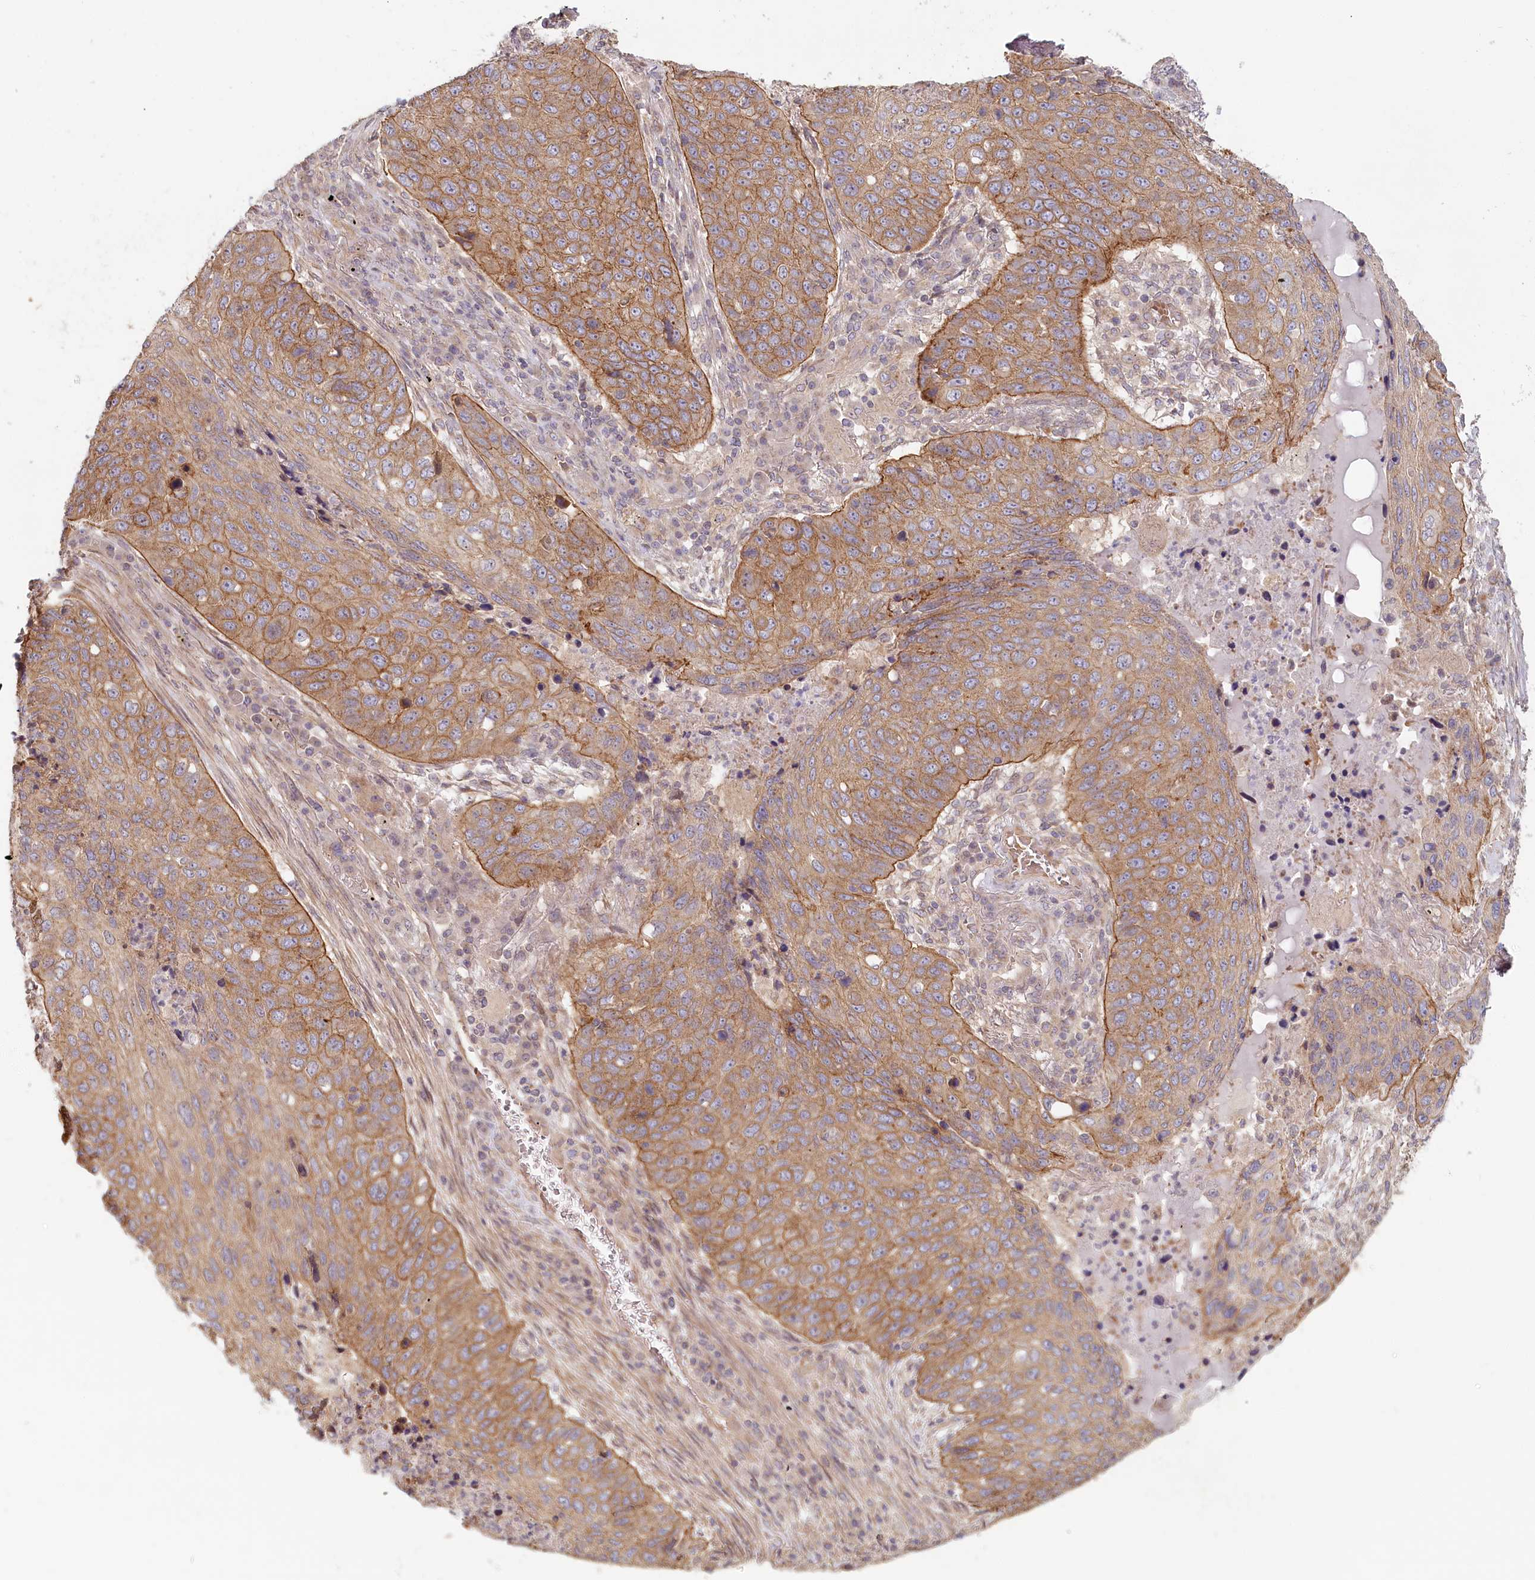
{"staining": {"intensity": "moderate", "quantity": ">75%", "location": "cytoplasmic/membranous"}, "tissue": "lung cancer", "cell_type": "Tumor cells", "image_type": "cancer", "snomed": [{"axis": "morphology", "description": "Squamous cell carcinoma, NOS"}, {"axis": "topography", "description": "Lung"}], "caption": "Lung squamous cell carcinoma stained with a protein marker shows moderate staining in tumor cells.", "gene": "TCHP", "patient": {"sex": "female", "age": 63}}